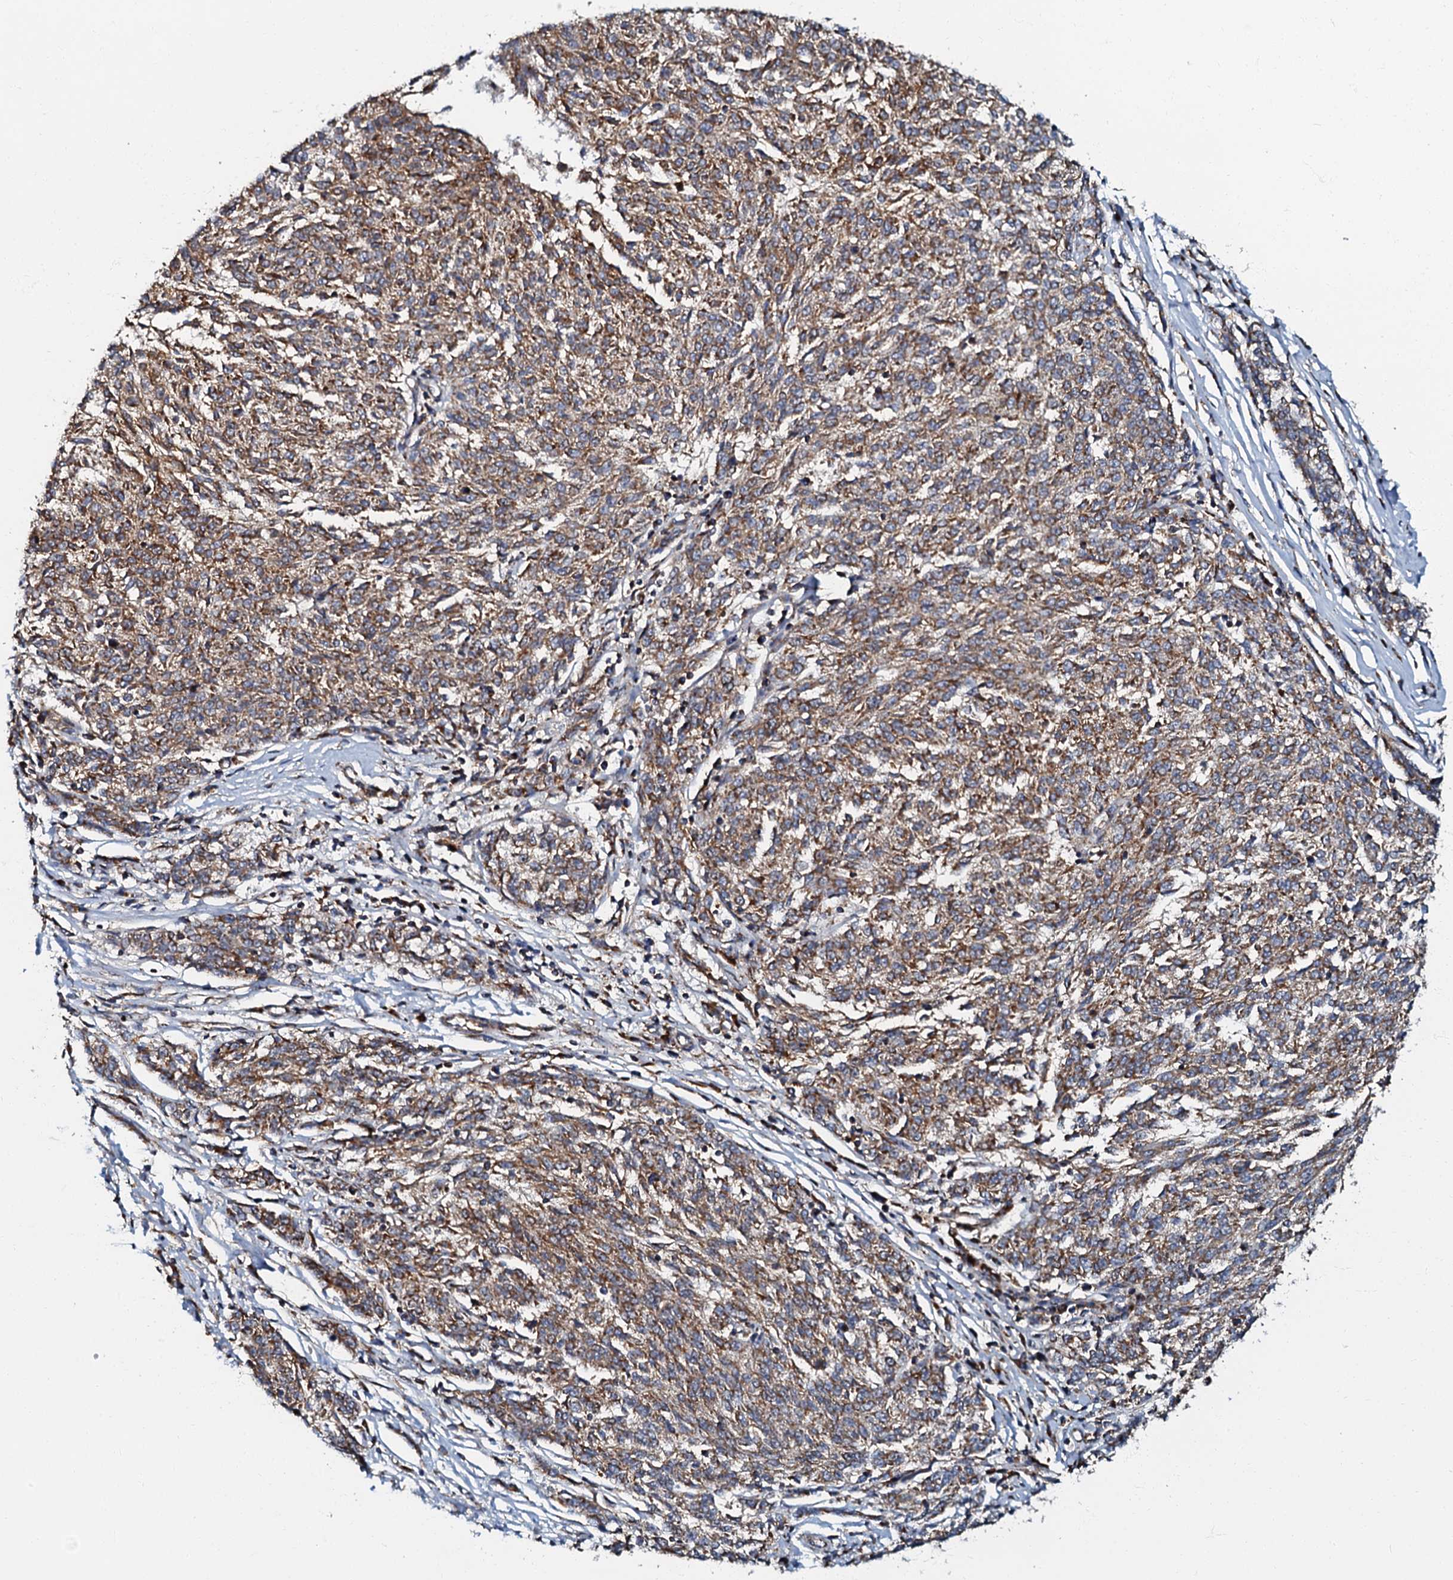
{"staining": {"intensity": "moderate", "quantity": ">75%", "location": "cytoplasmic/membranous"}, "tissue": "melanoma", "cell_type": "Tumor cells", "image_type": "cancer", "snomed": [{"axis": "morphology", "description": "Malignant melanoma, NOS"}, {"axis": "topography", "description": "Skin"}], "caption": "A brown stain labels moderate cytoplasmic/membranous expression of a protein in human melanoma tumor cells. (Brightfield microscopy of DAB IHC at high magnification).", "gene": "NDUFA12", "patient": {"sex": "female", "age": 72}}